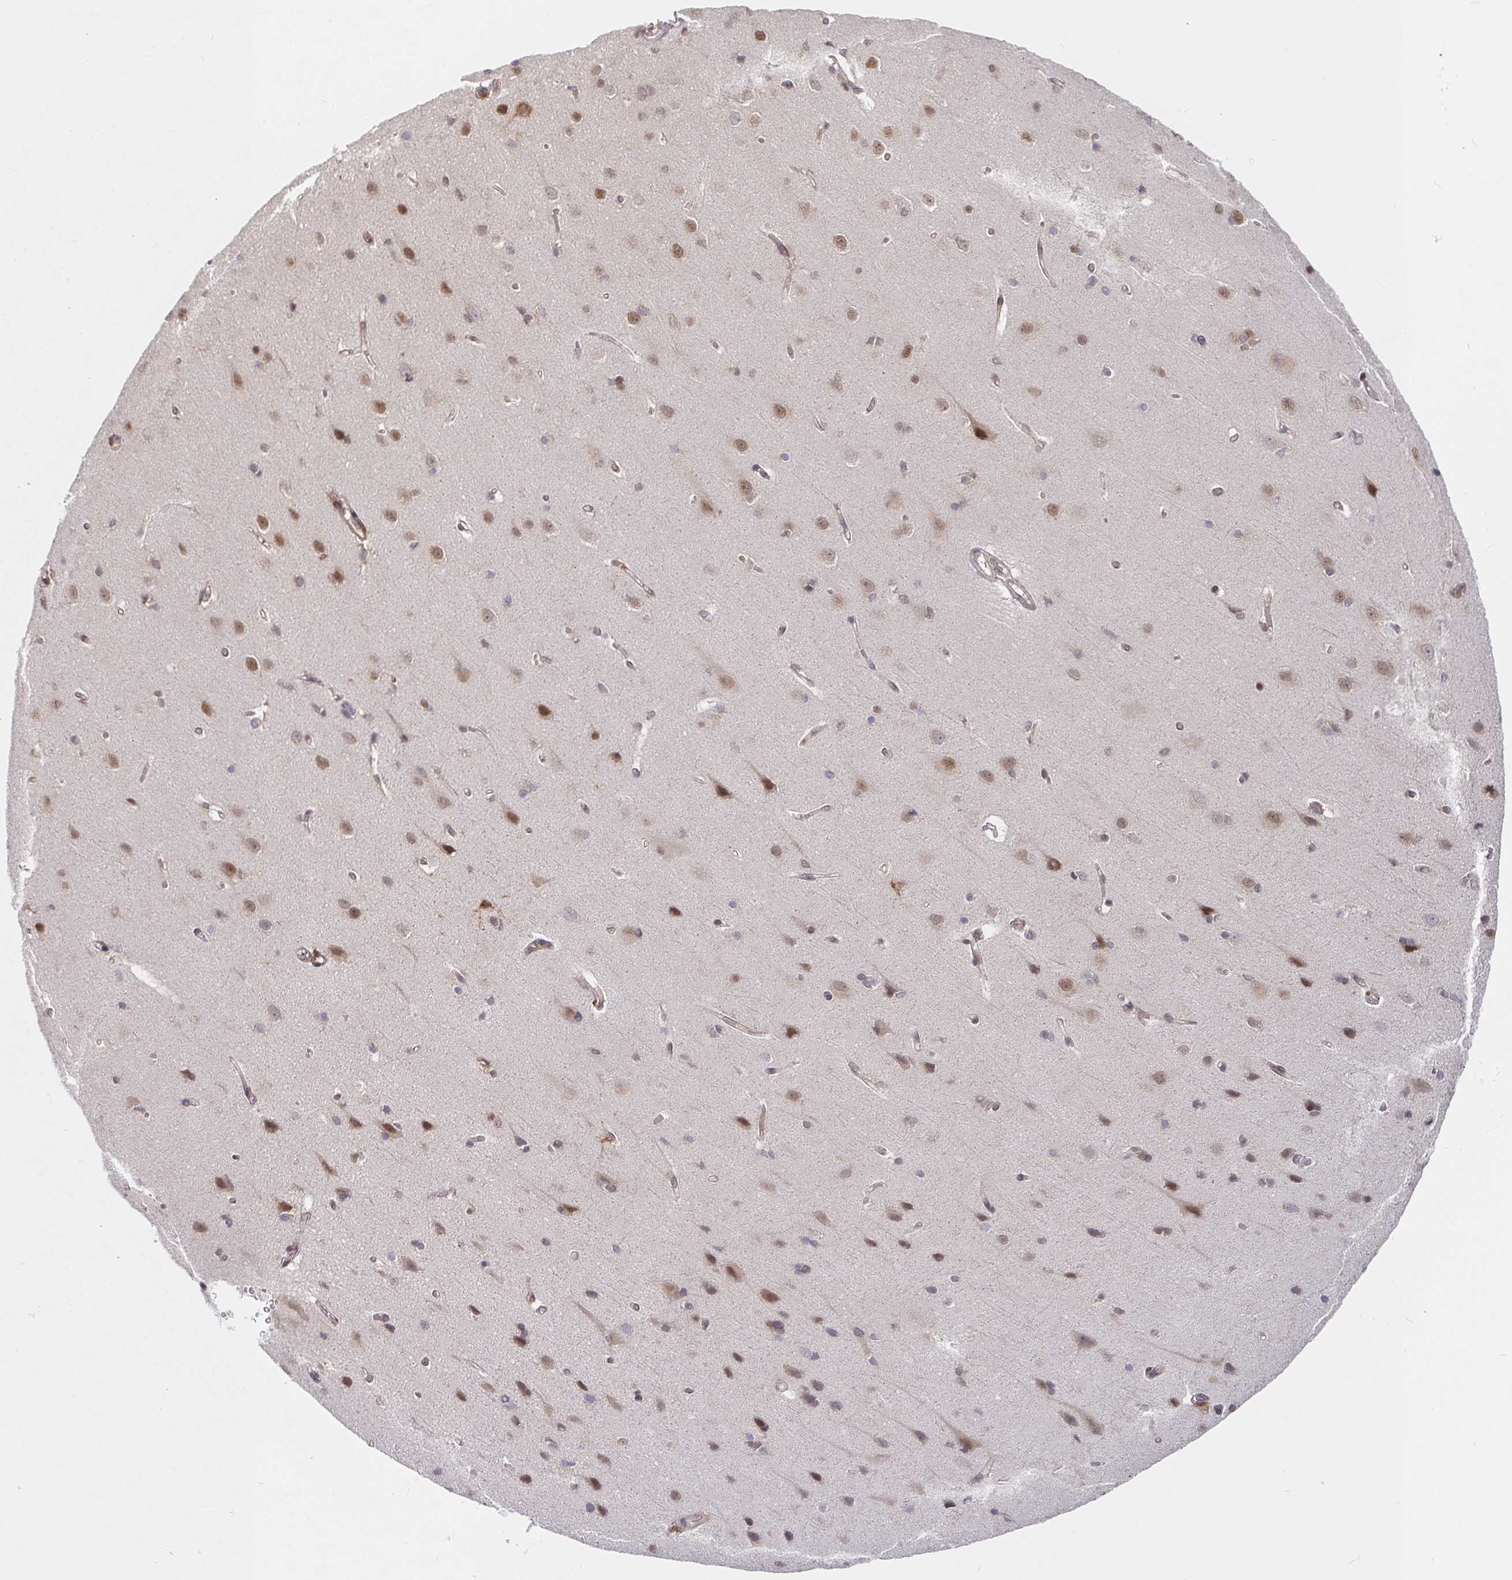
{"staining": {"intensity": "moderate", "quantity": "<25%", "location": "nuclear"}, "tissue": "cerebral cortex", "cell_type": "Endothelial cells", "image_type": "normal", "snomed": [{"axis": "morphology", "description": "Normal tissue, NOS"}, {"axis": "topography", "description": "Cerebral cortex"}], "caption": "IHC (DAB (3,3'-diaminobenzidine)) staining of unremarkable human cerebral cortex demonstrates moderate nuclear protein expression in about <25% of endothelial cells. (Brightfield microscopy of DAB IHC at high magnification).", "gene": "ALG1L2", "patient": {"sex": "male", "age": 37}}